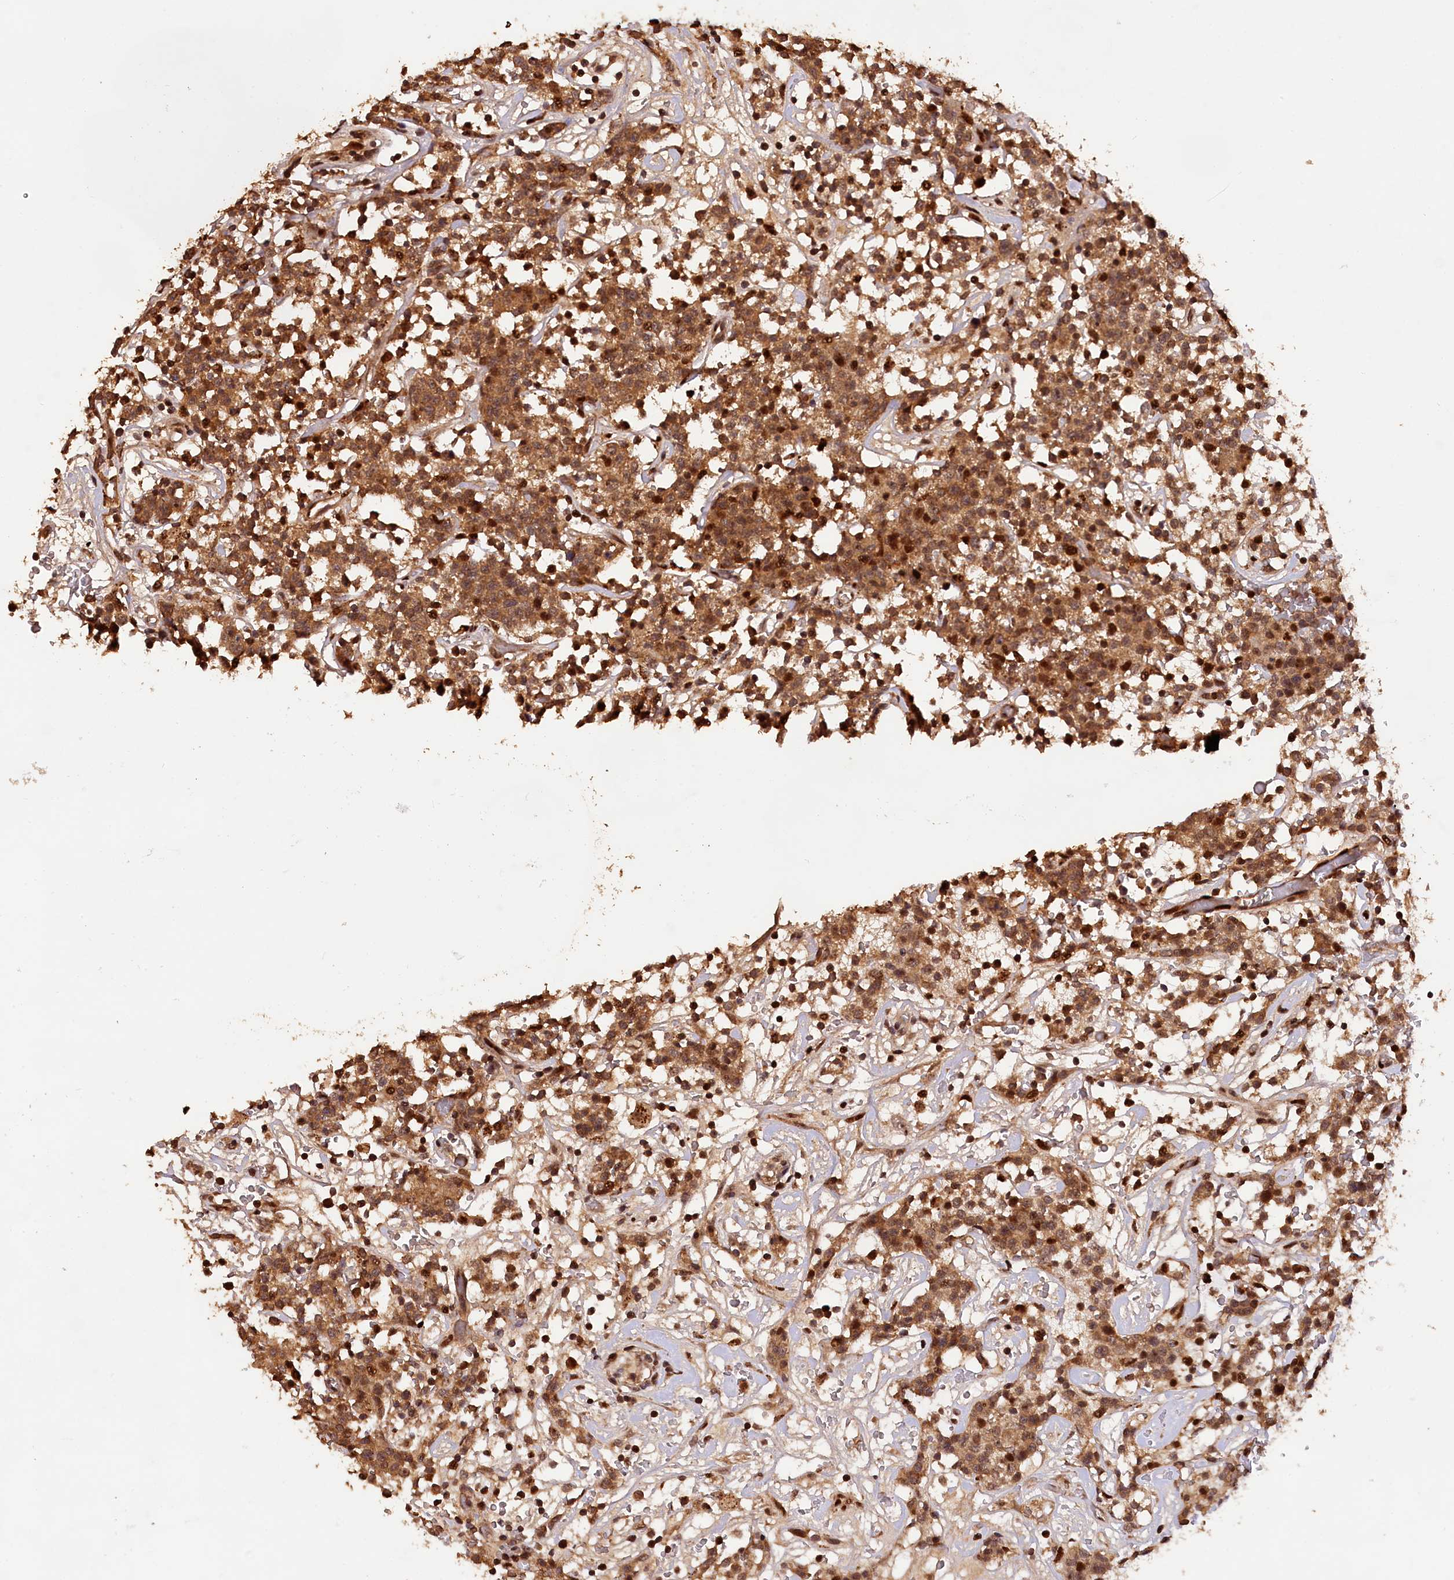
{"staining": {"intensity": "strong", "quantity": ">75%", "location": "cytoplasmic/membranous"}, "tissue": "lymphoma", "cell_type": "Tumor cells", "image_type": "cancer", "snomed": [{"axis": "morphology", "description": "Malignant lymphoma, non-Hodgkin's type, Low grade"}, {"axis": "topography", "description": "Small intestine"}], "caption": "DAB immunohistochemical staining of malignant lymphoma, non-Hodgkin's type (low-grade) reveals strong cytoplasmic/membranous protein expression in about >75% of tumor cells.", "gene": "PHAF1", "patient": {"sex": "female", "age": 59}}